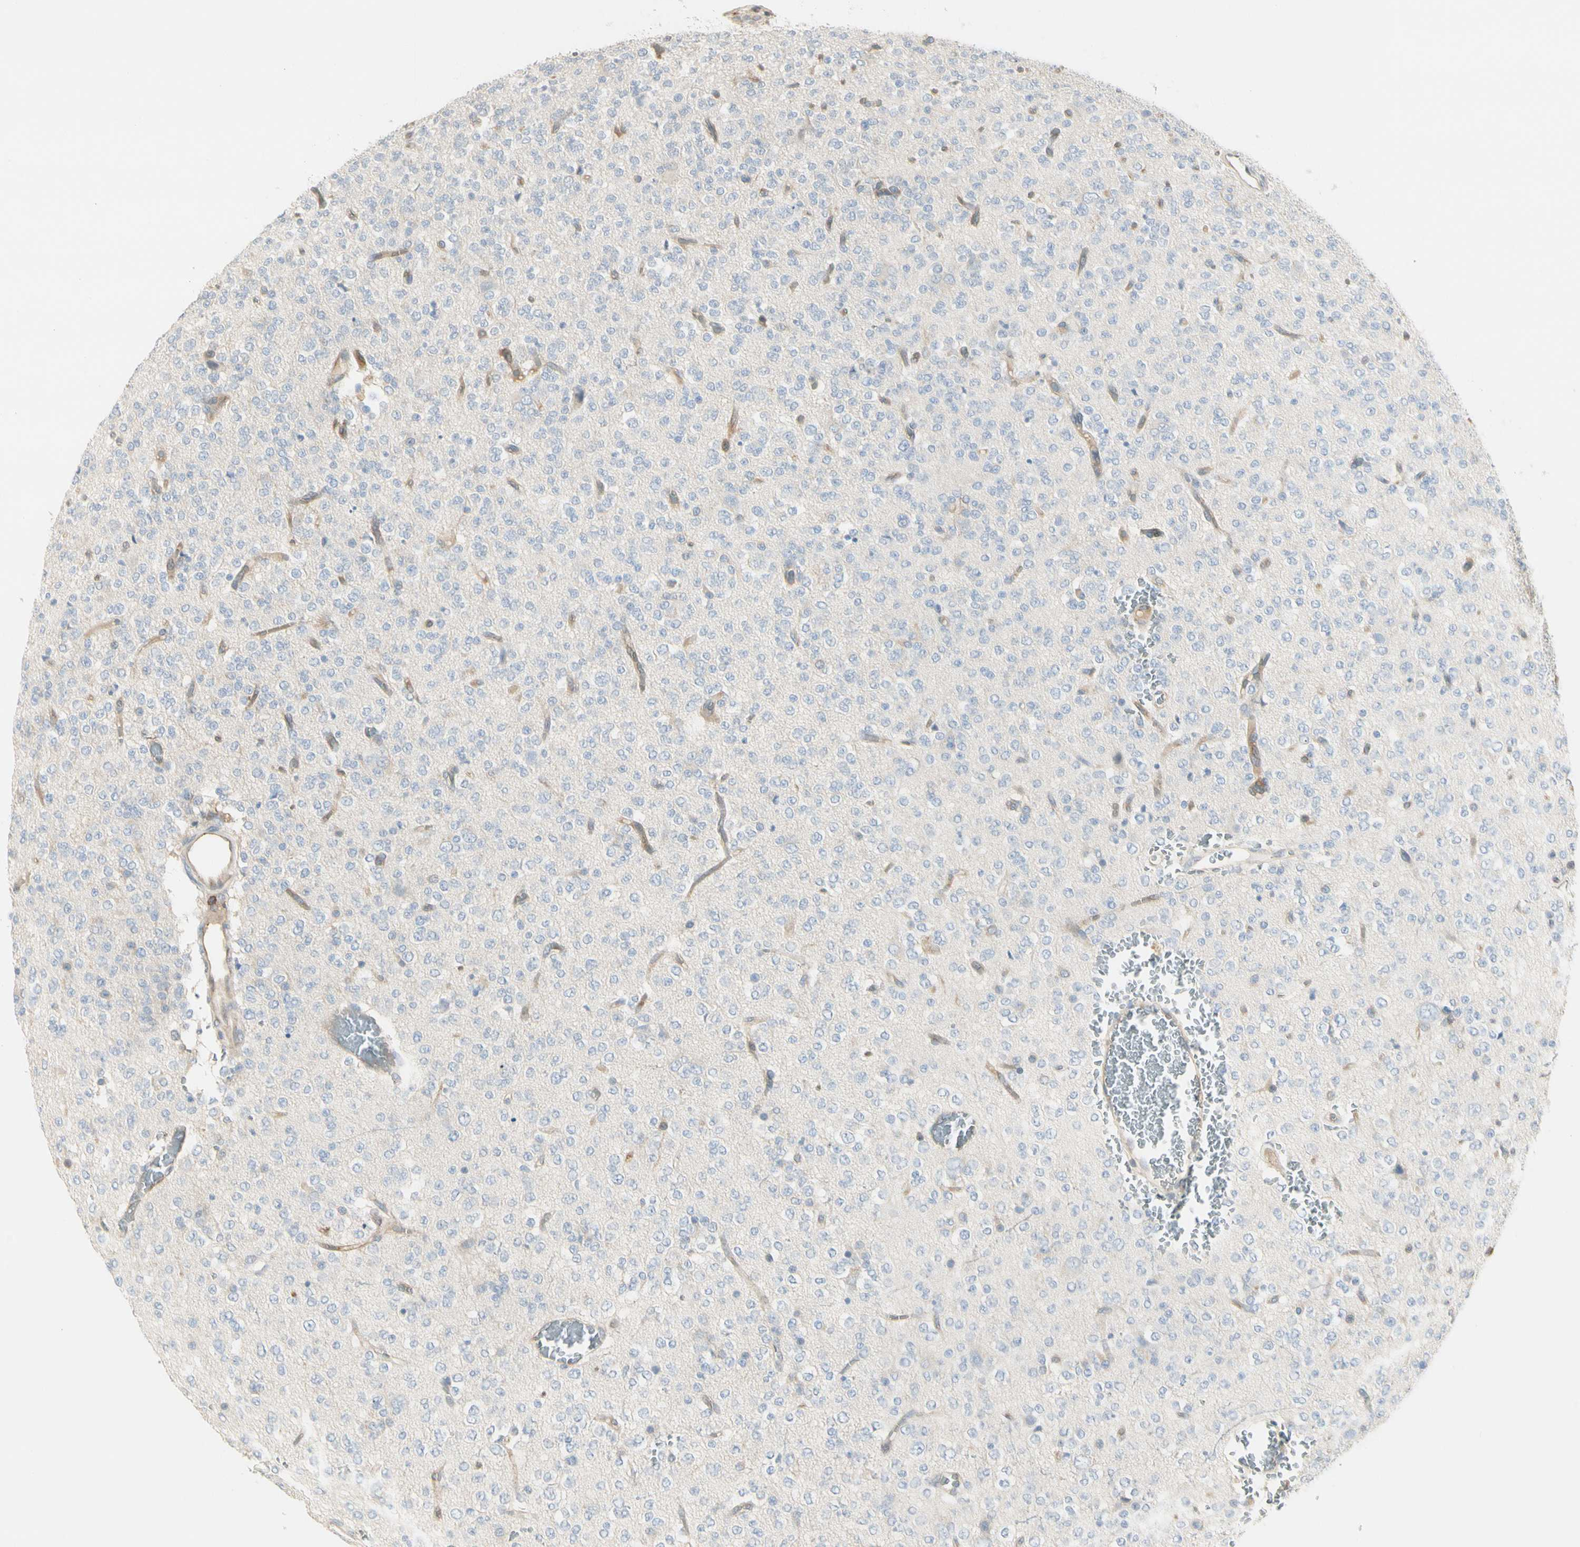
{"staining": {"intensity": "negative", "quantity": "none", "location": "none"}, "tissue": "glioma", "cell_type": "Tumor cells", "image_type": "cancer", "snomed": [{"axis": "morphology", "description": "Glioma, malignant, Low grade"}, {"axis": "topography", "description": "Brain"}], "caption": "This histopathology image is of glioma stained with IHC to label a protein in brown with the nuclei are counter-stained blue. There is no expression in tumor cells.", "gene": "NFKB2", "patient": {"sex": "male", "age": 38}}